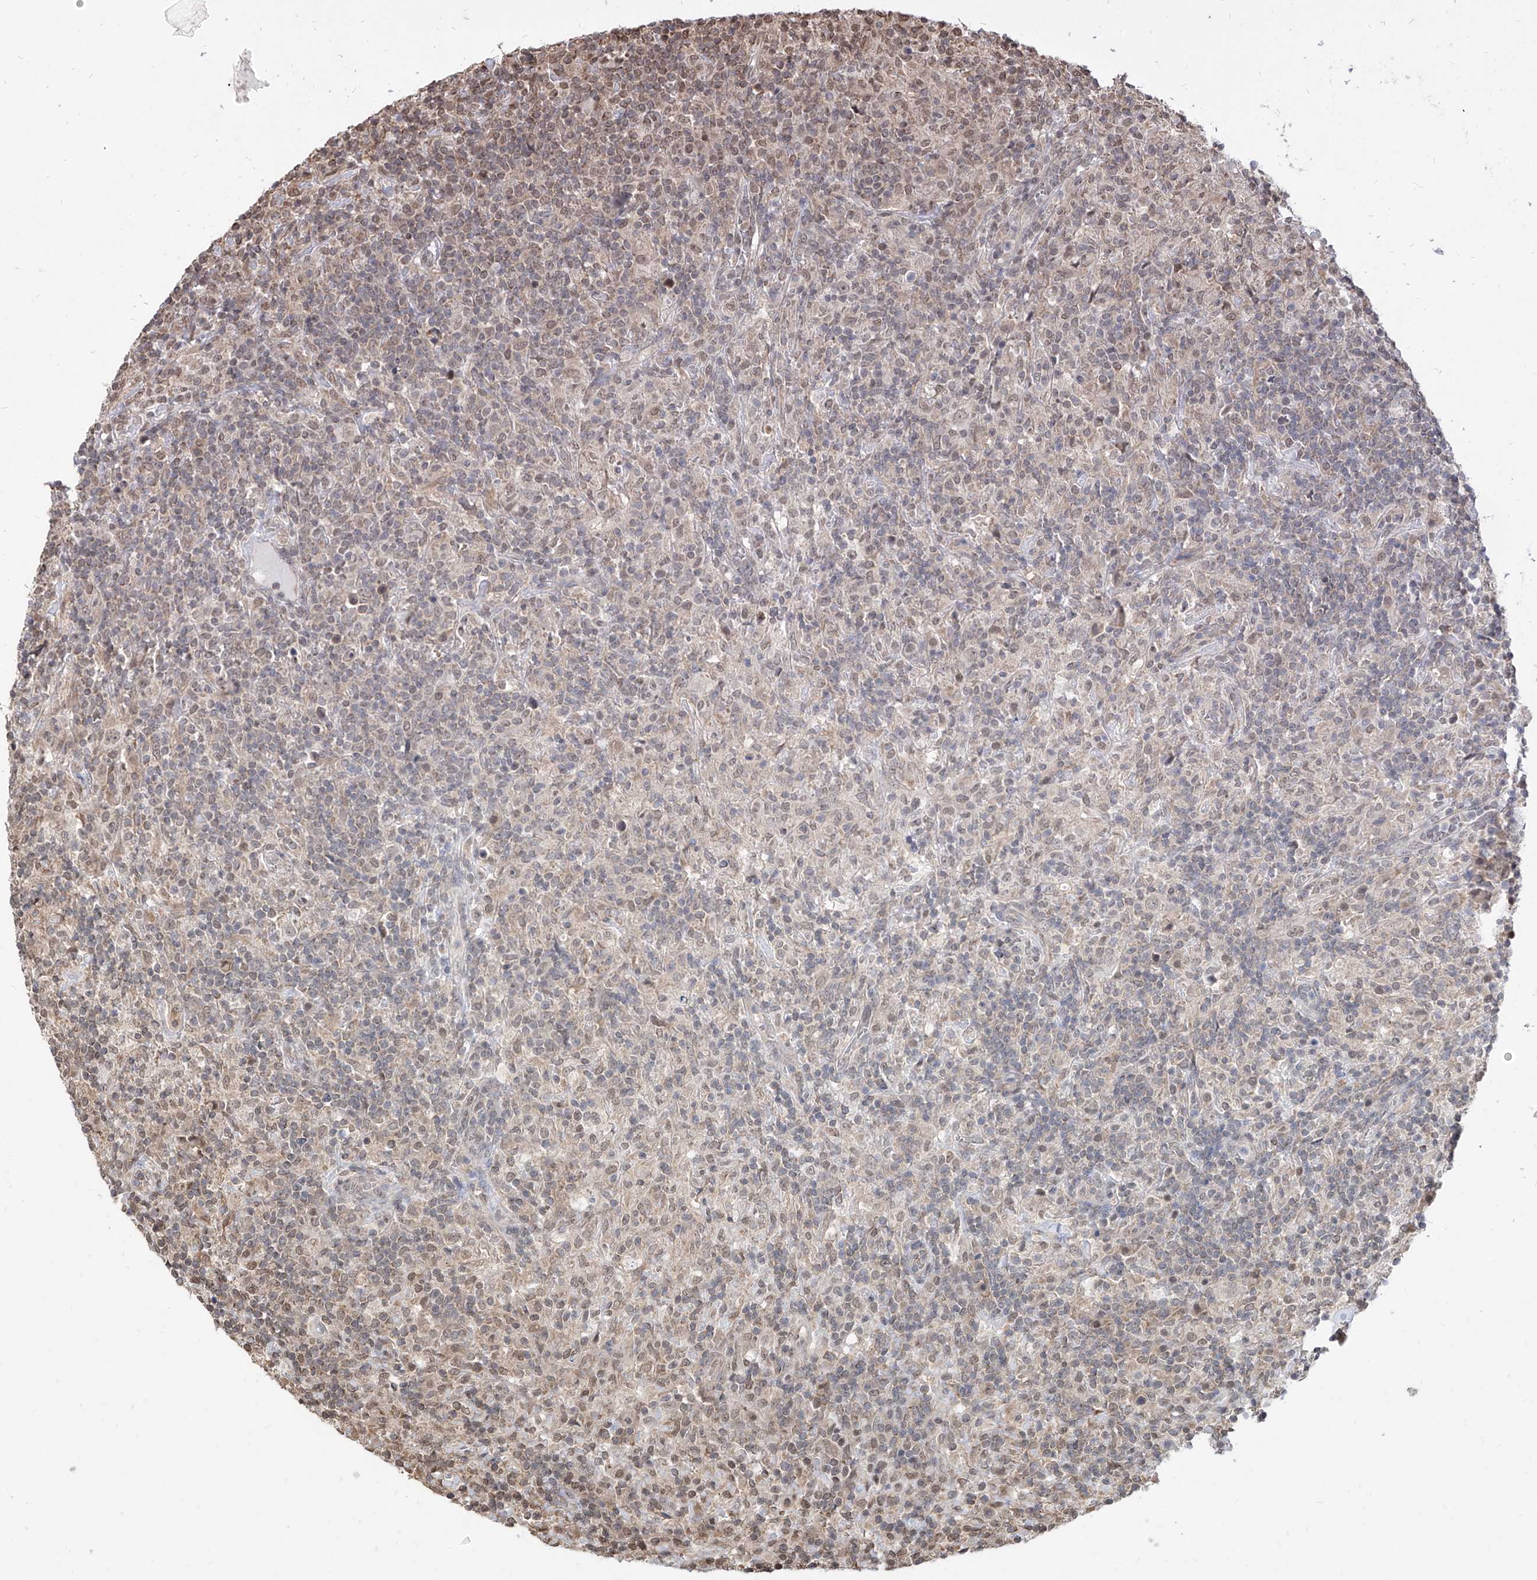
{"staining": {"intensity": "negative", "quantity": "none", "location": "none"}, "tissue": "lymphoma", "cell_type": "Tumor cells", "image_type": "cancer", "snomed": [{"axis": "morphology", "description": "Hodgkin's disease, NOS"}, {"axis": "topography", "description": "Lymph node"}], "caption": "There is no significant positivity in tumor cells of lymphoma.", "gene": "C8orf82", "patient": {"sex": "male", "age": 70}}